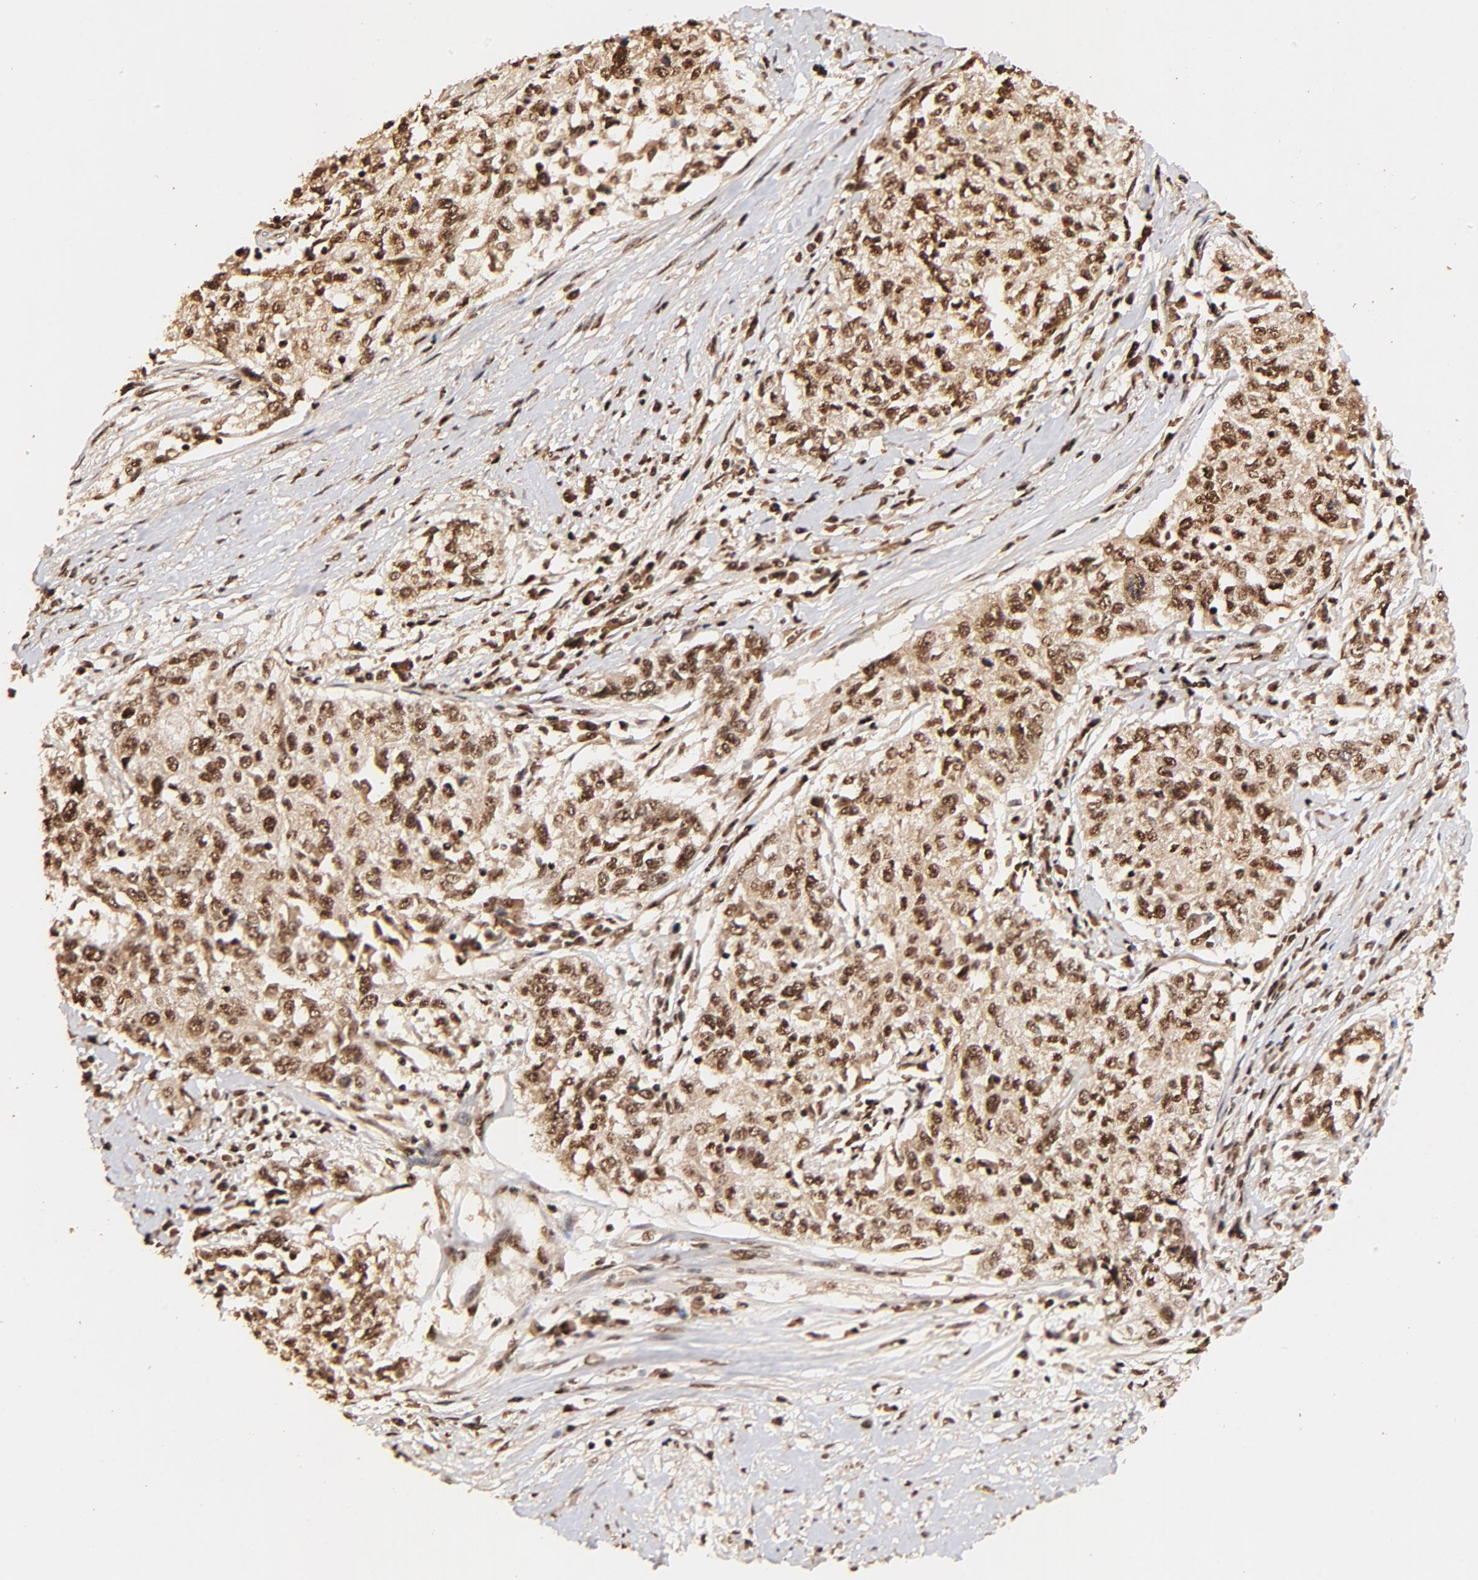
{"staining": {"intensity": "strong", "quantity": ">75%", "location": "cytoplasmic/membranous,nuclear"}, "tissue": "cervical cancer", "cell_type": "Tumor cells", "image_type": "cancer", "snomed": [{"axis": "morphology", "description": "Squamous cell carcinoma, NOS"}, {"axis": "topography", "description": "Cervix"}], "caption": "Immunohistochemical staining of human cervical cancer (squamous cell carcinoma) exhibits high levels of strong cytoplasmic/membranous and nuclear protein positivity in approximately >75% of tumor cells.", "gene": "MED12", "patient": {"sex": "female", "age": 57}}